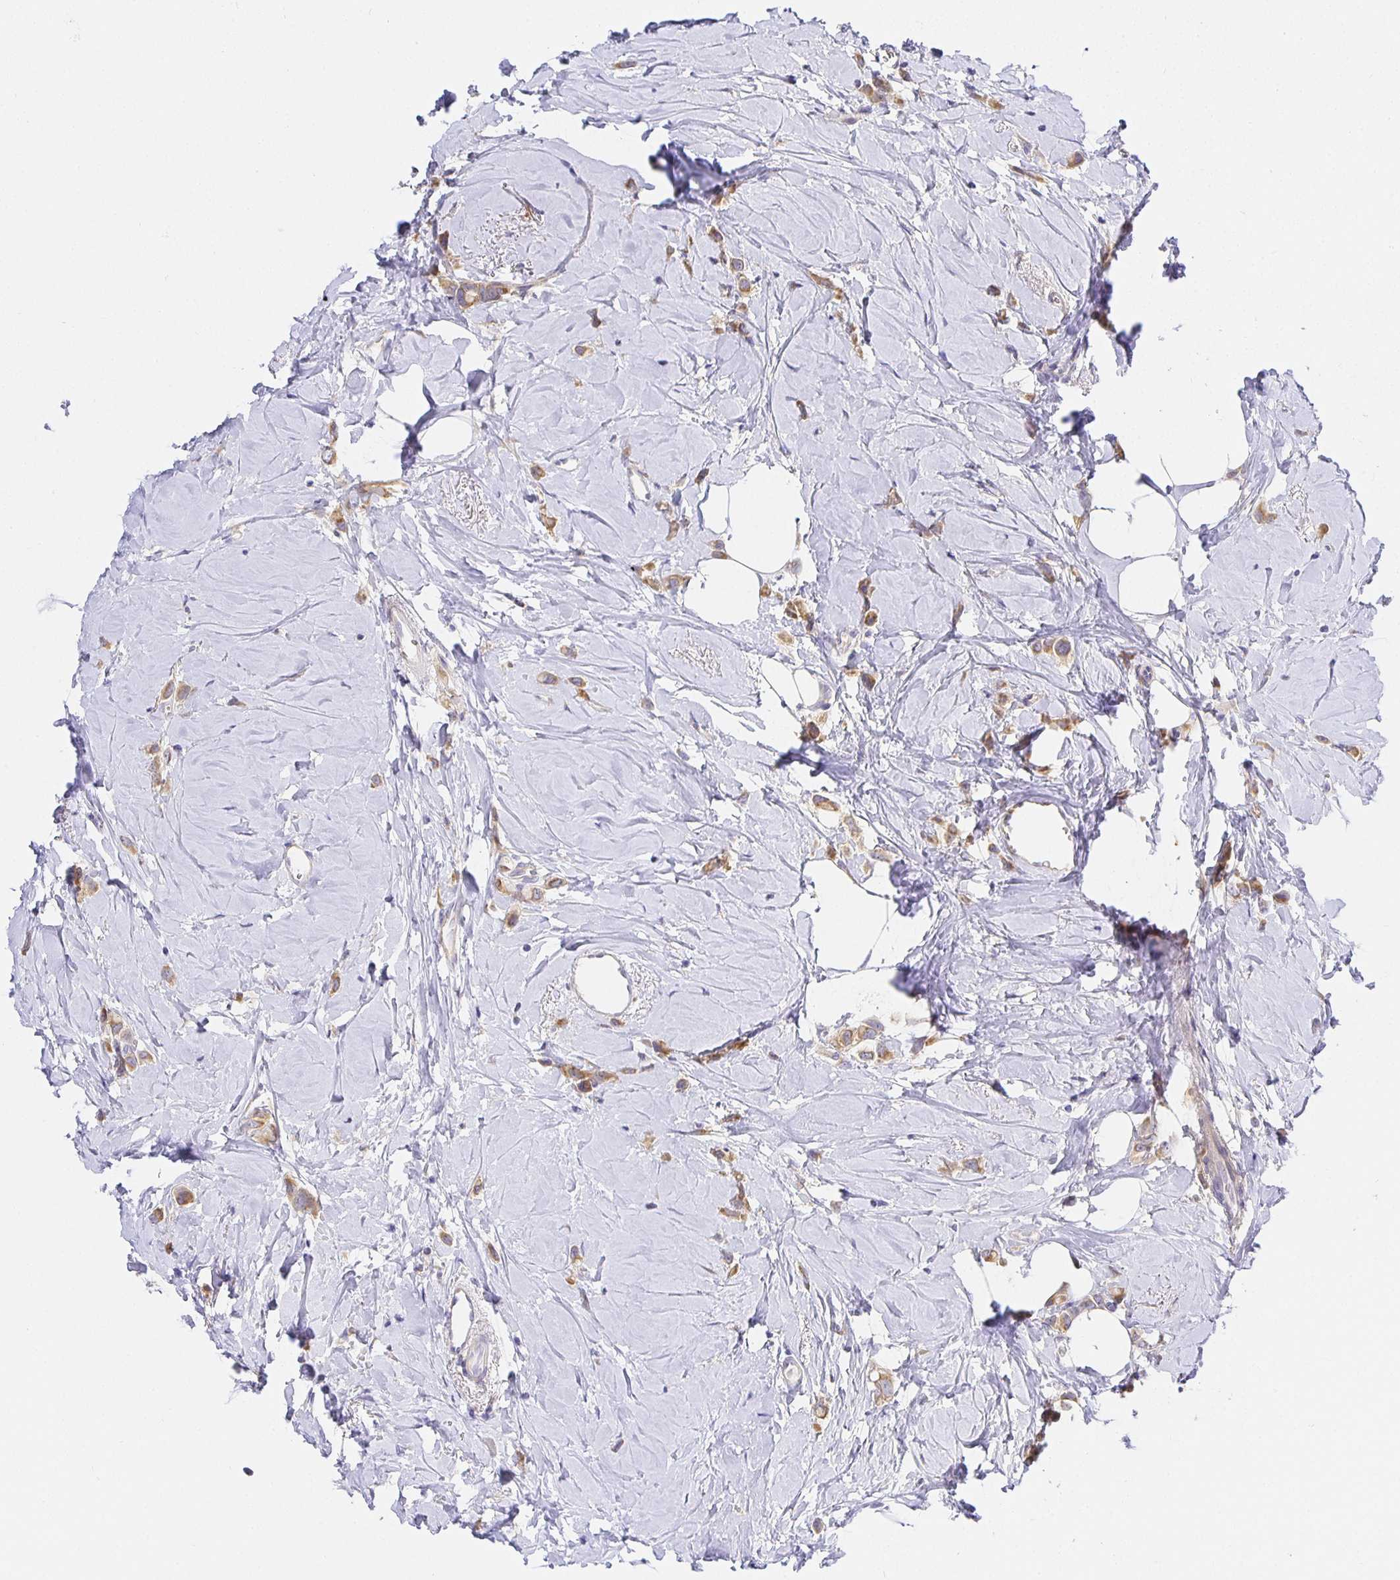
{"staining": {"intensity": "moderate", "quantity": ">75%", "location": "cytoplasmic/membranous"}, "tissue": "breast cancer", "cell_type": "Tumor cells", "image_type": "cancer", "snomed": [{"axis": "morphology", "description": "Lobular carcinoma"}, {"axis": "topography", "description": "Breast"}], "caption": "Brown immunohistochemical staining in lobular carcinoma (breast) reveals moderate cytoplasmic/membranous staining in about >75% of tumor cells.", "gene": "OPALIN", "patient": {"sex": "female", "age": 66}}